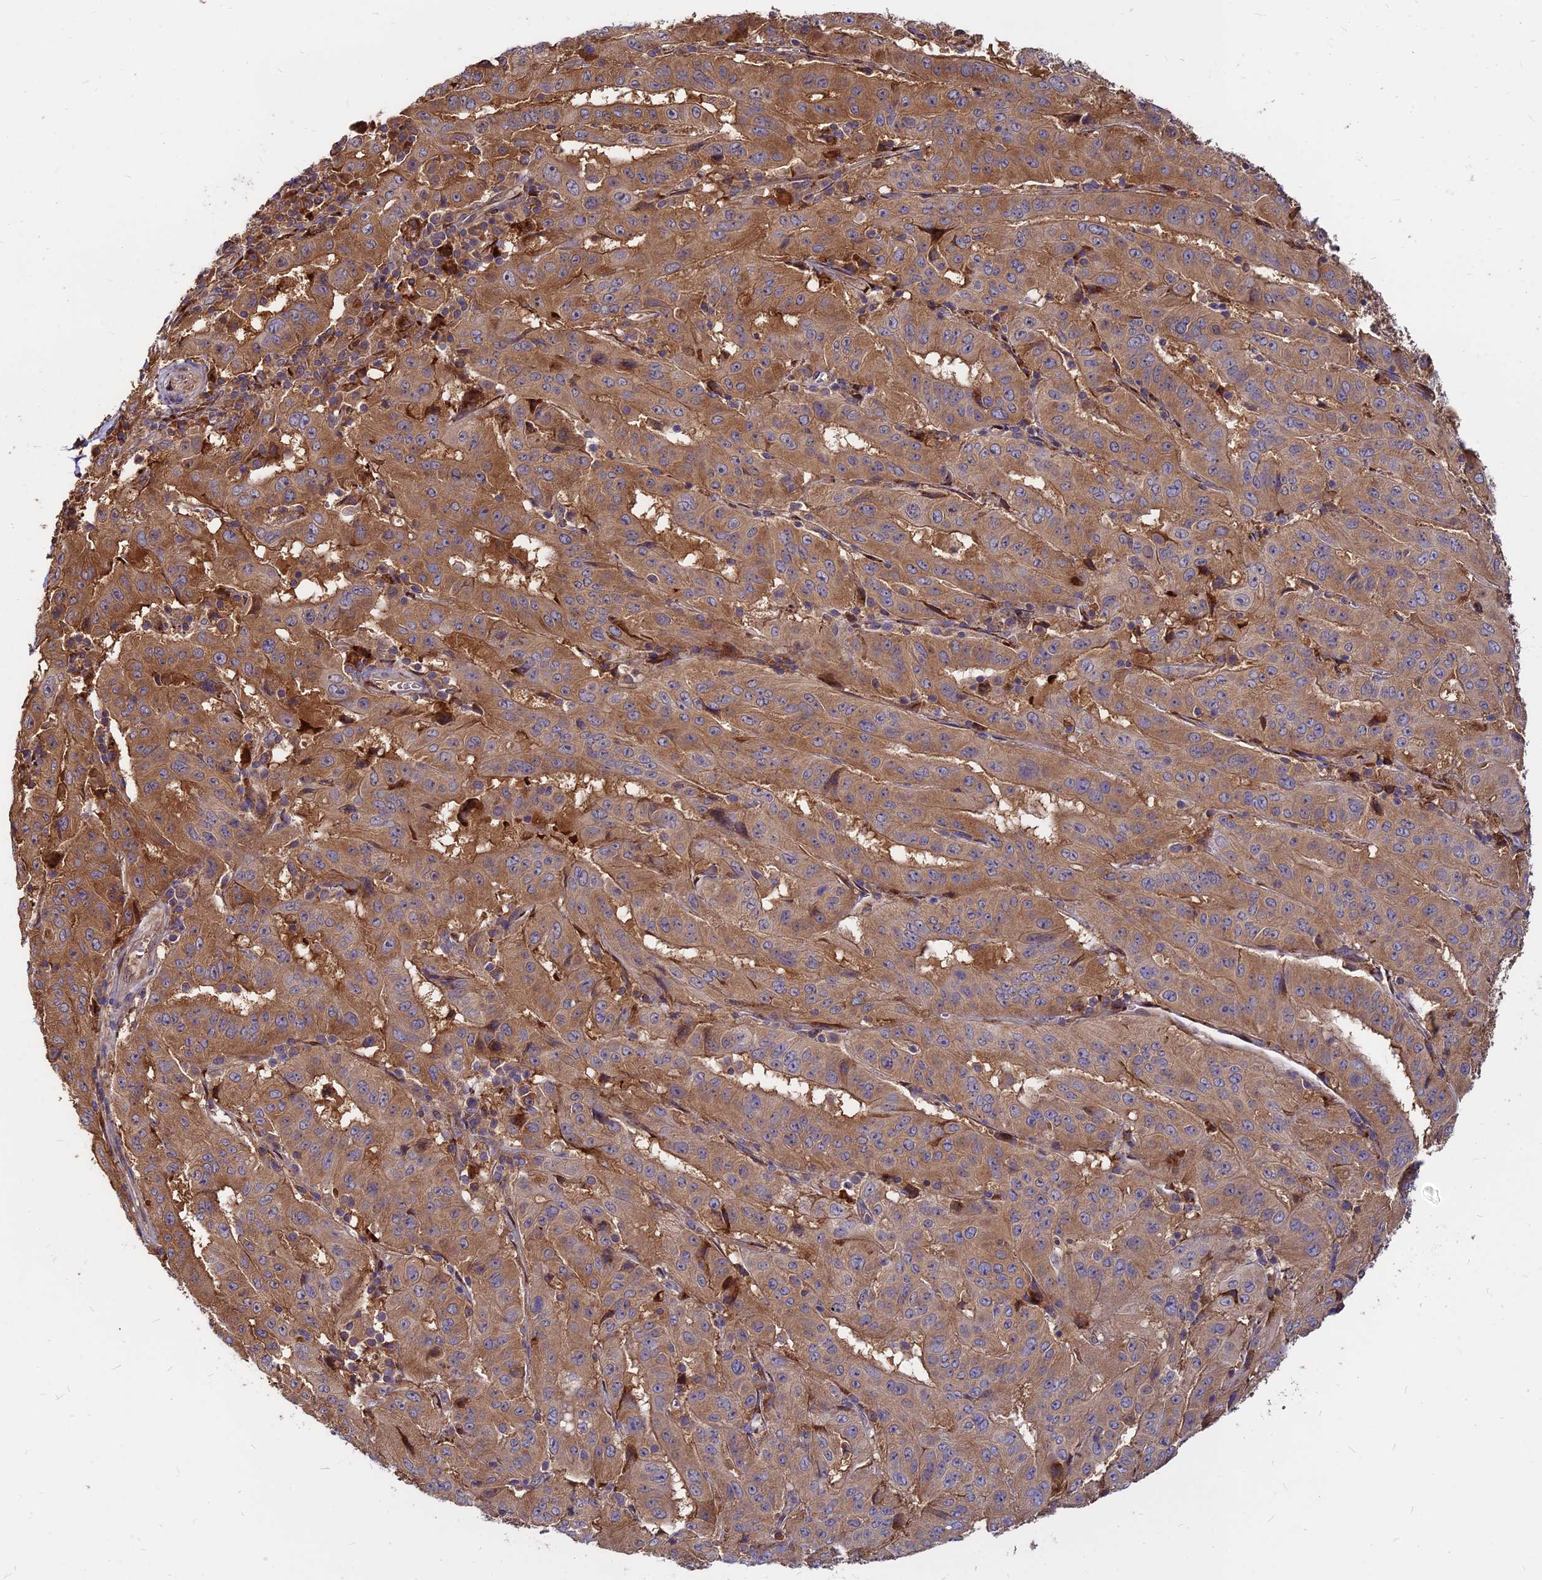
{"staining": {"intensity": "moderate", "quantity": ">75%", "location": "cytoplasmic/membranous"}, "tissue": "pancreatic cancer", "cell_type": "Tumor cells", "image_type": "cancer", "snomed": [{"axis": "morphology", "description": "Adenocarcinoma, NOS"}, {"axis": "topography", "description": "Pancreas"}], "caption": "This is a histology image of IHC staining of pancreatic cancer, which shows moderate staining in the cytoplasmic/membranous of tumor cells.", "gene": "CCT6B", "patient": {"sex": "male", "age": 63}}